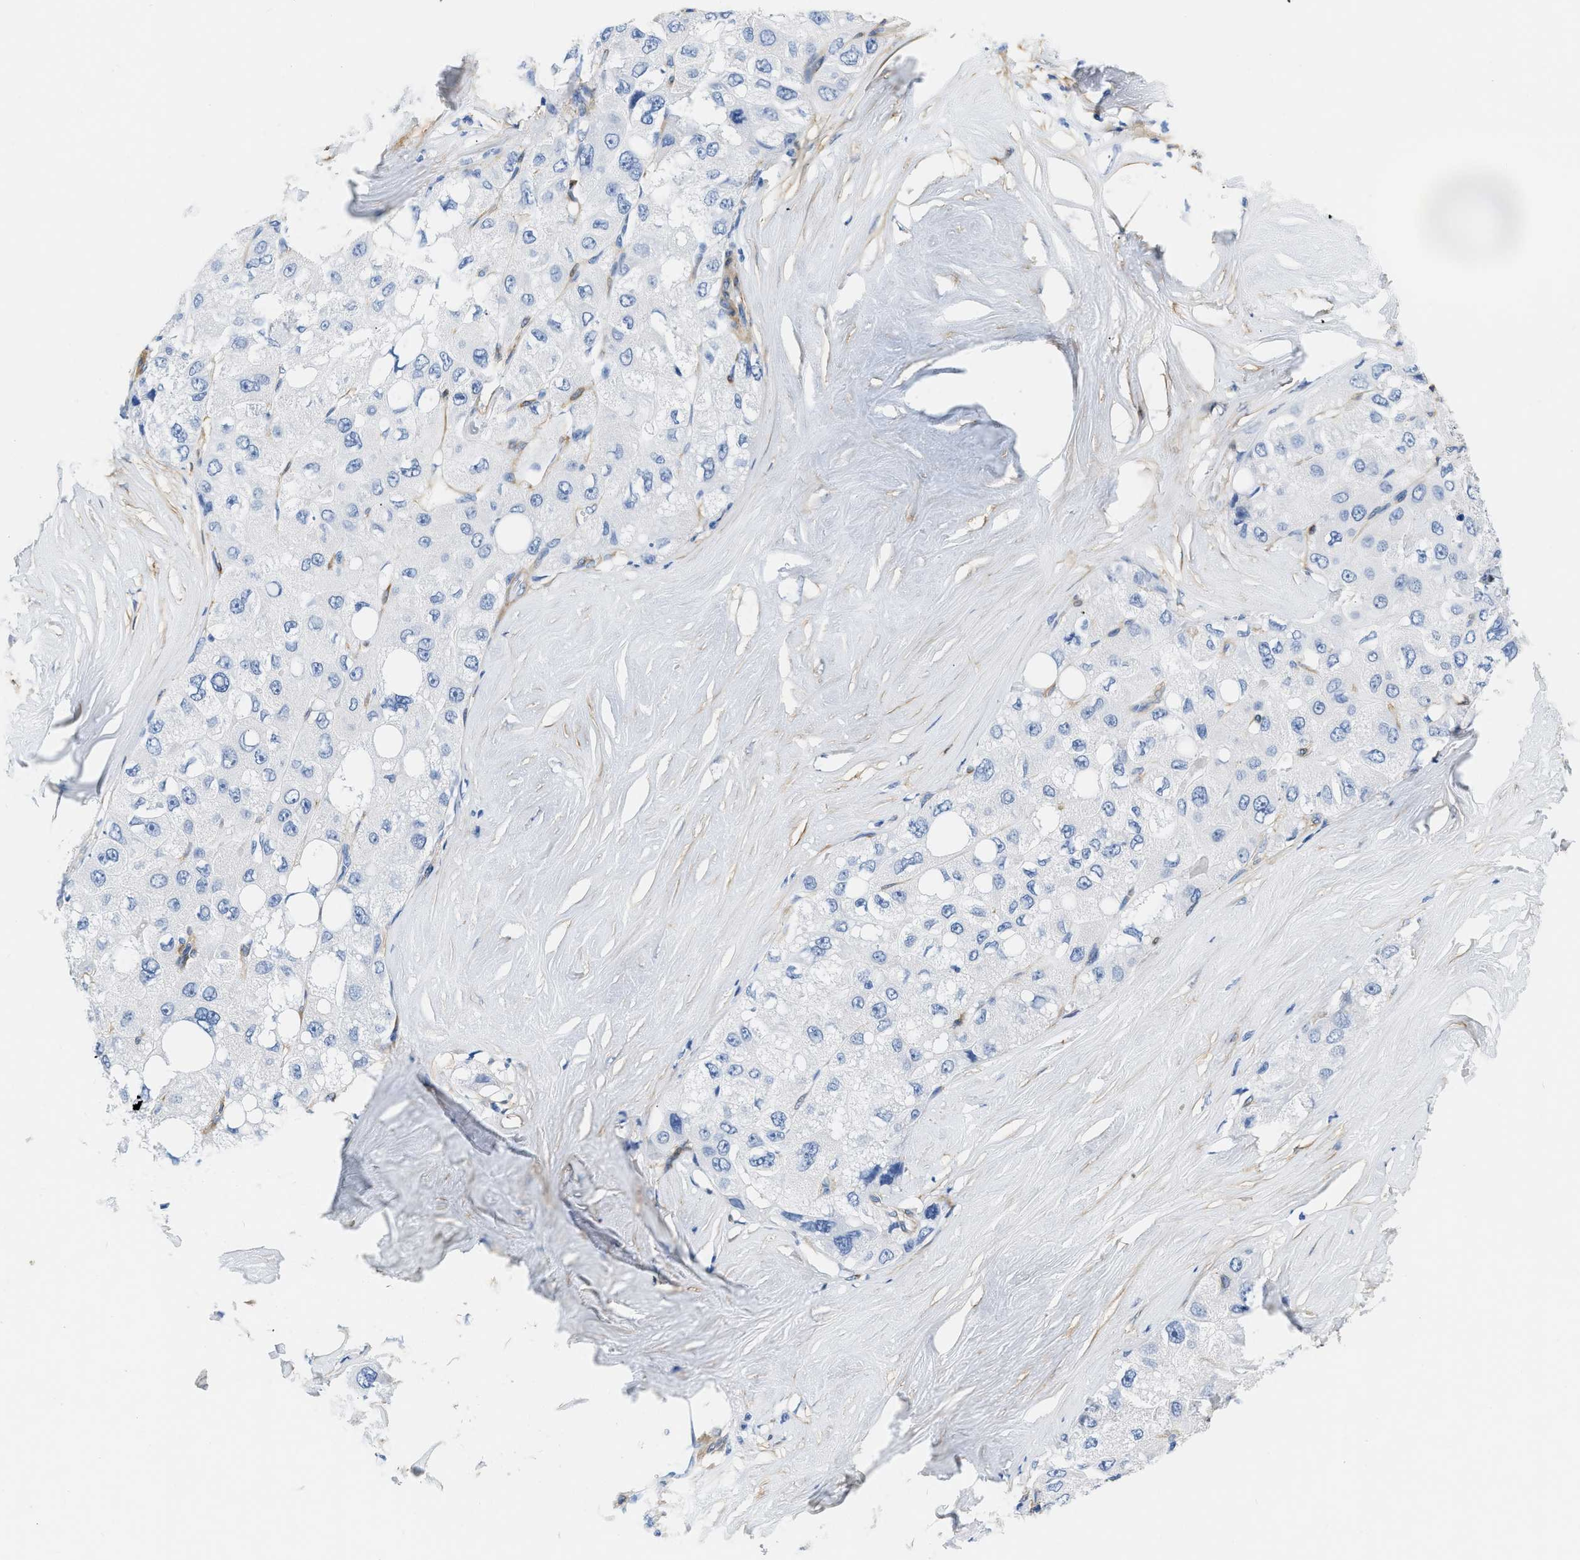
{"staining": {"intensity": "negative", "quantity": "none", "location": "none"}, "tissue": "liver cancer", "cell_type": "Tumor cells", "image_type": "cancer", "snomed": [{"axis": "morphology", "description": "Carcinoma, Hepatocellular, NOS"}, {"axis": "topography", "description": "Liver"}], "caption": "A micrograph of human liver cancer is negative for staining in tumor cells.", "gene": "PDGFRB", "patient": {"sex": "male", "age": 80}}